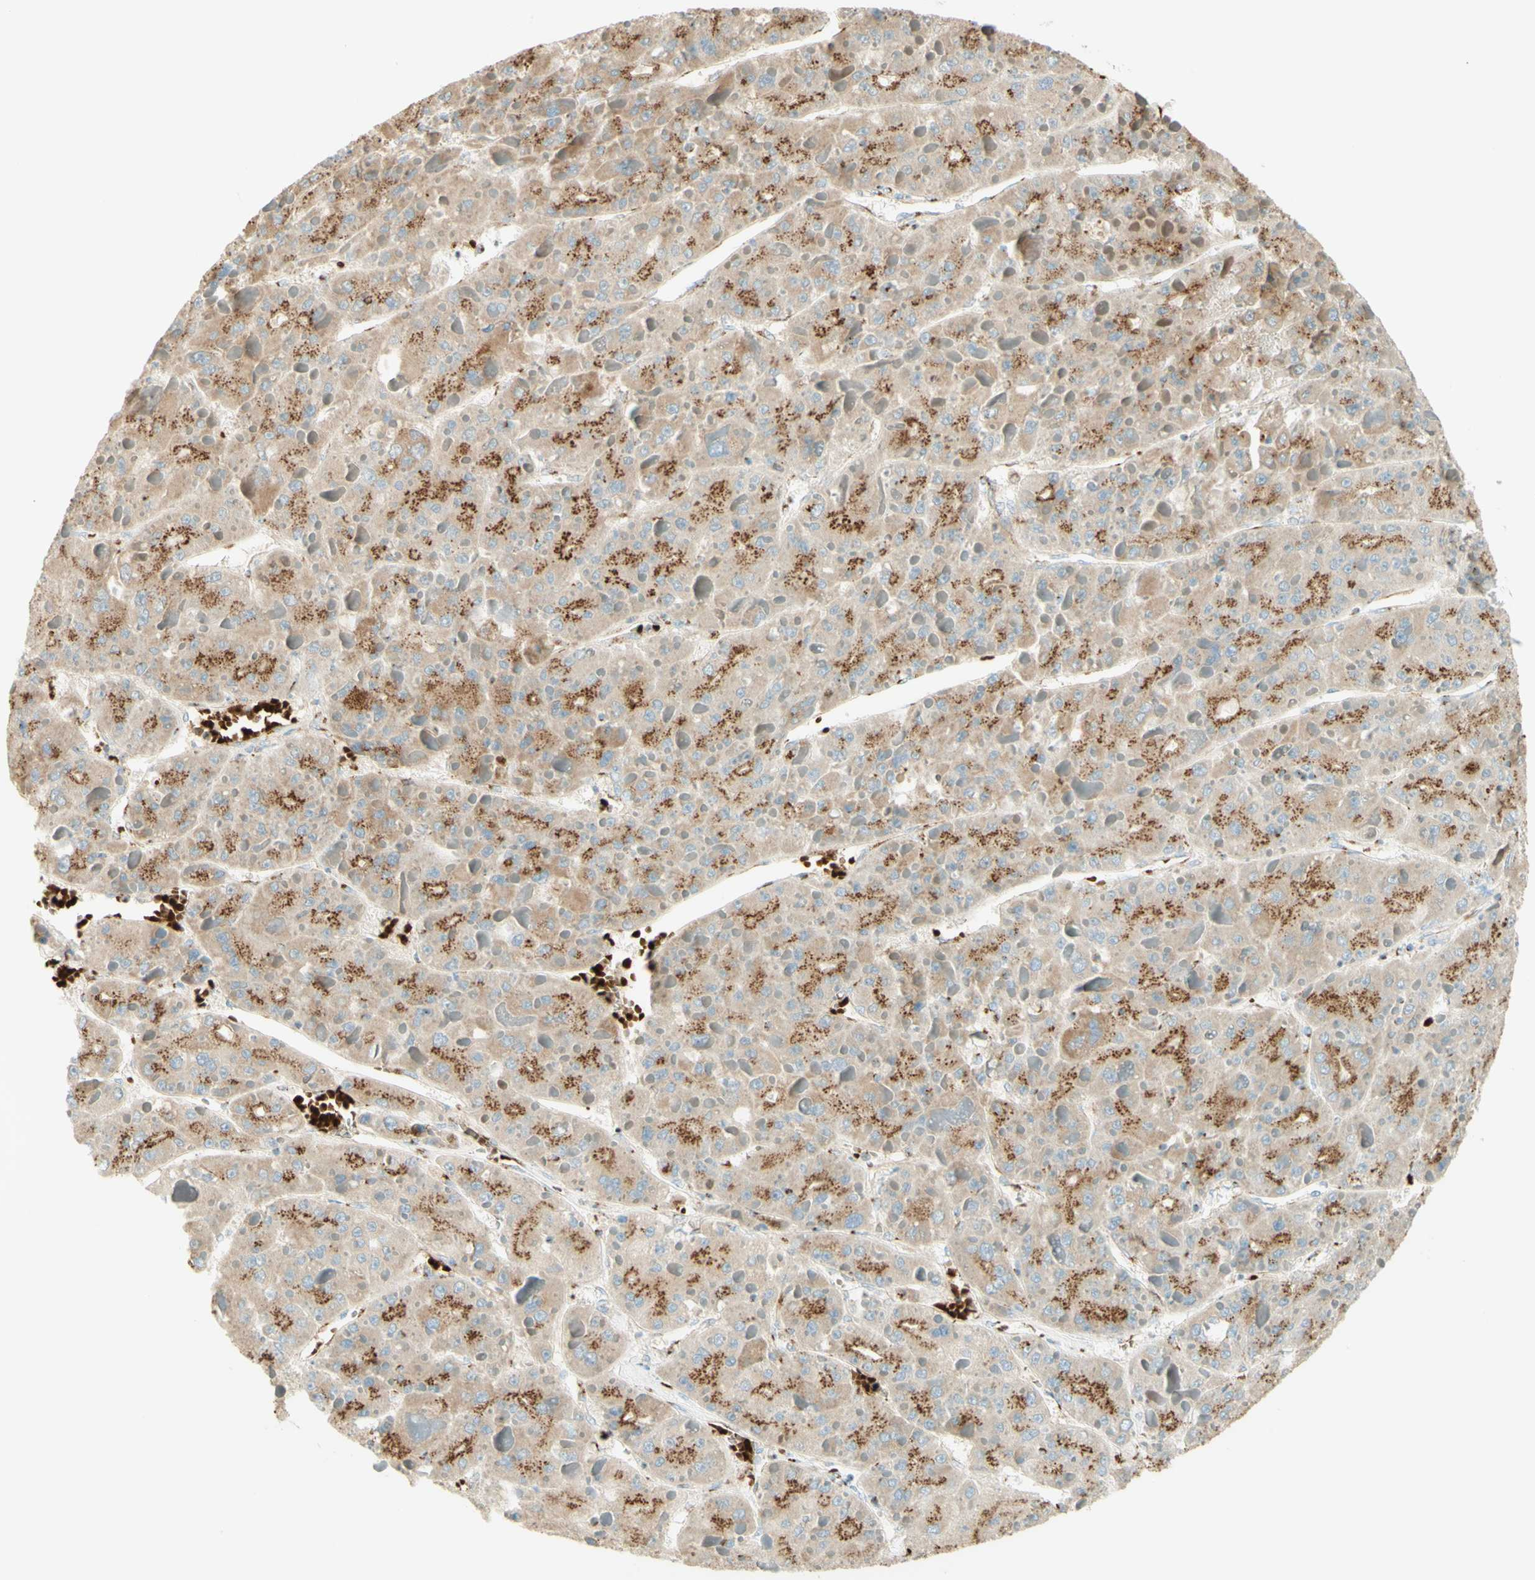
{"staining": {"intensity": "moderate", "quantity": ">75%", "location": "cytoplasmic/membranous"}, "tissue": "liver cancer", "cell_type": "Tumor cells", "image_type": "cancer", "snomed": [{"axis": "morphology", "description": "Carcinoma, Hepatocellular, NOS"}, {"axis": "topography", "description": "Liver"}], "caption": "Liver cancer (hepatocellular carcinoma) stained with a brown dye exhibits moderate cytoplasmic/membranous positive expression in approximately >75% of tumor cells.", "gene": "GOLGB1", "patient": {"sex": "female", "age": 73}}